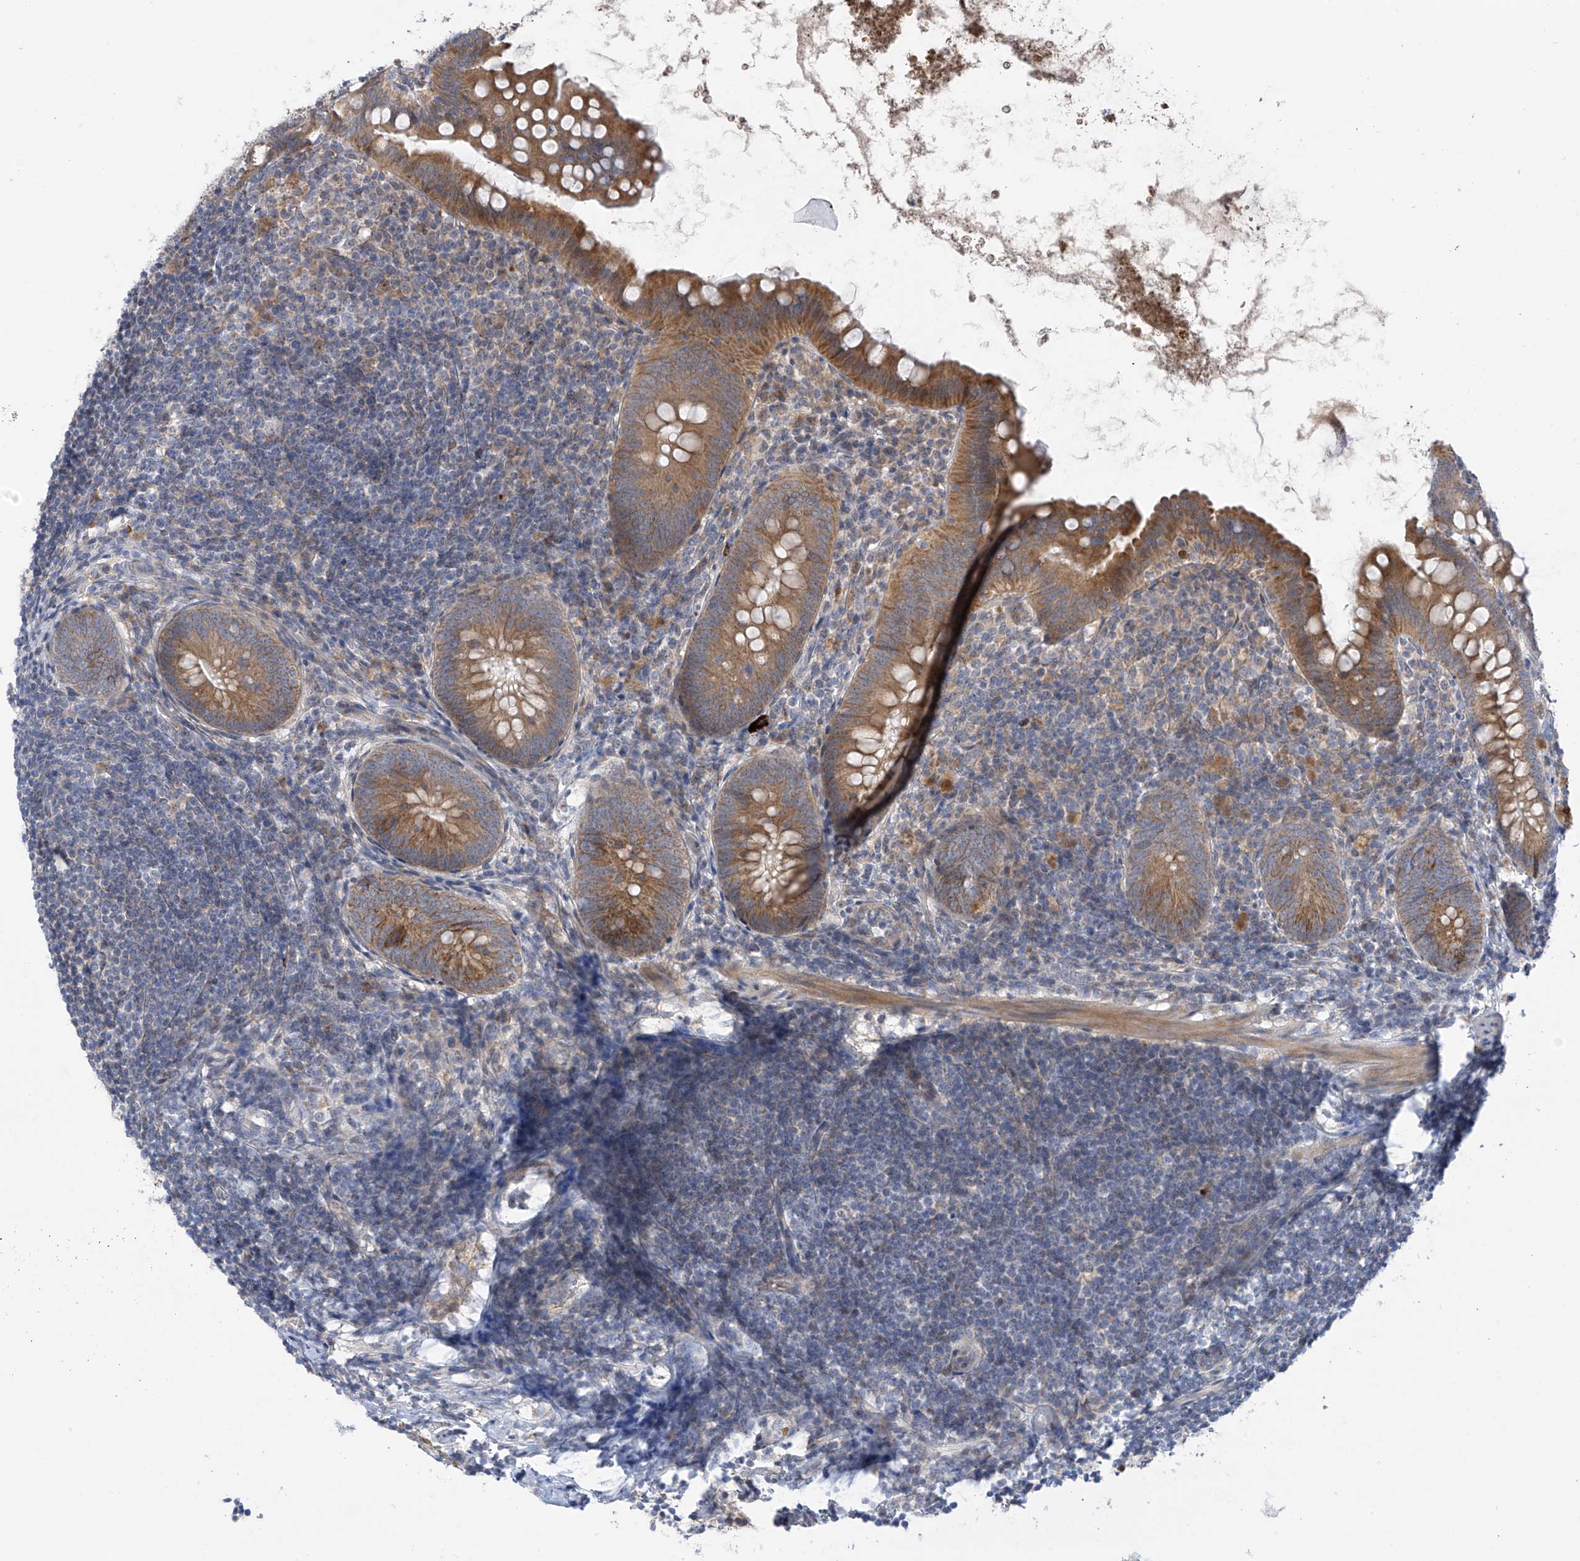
{"staining": {"intensity": "moderate", "quantity": ">75%", "location": "cytoplasmic/membranous"}, "tissue": "appendix", "cell_type": "Glandular cells", "image_type": "normal", "snomed": [{"axis": "morphology", "description": "Normal tissue, NOS"}, {"axis": "topography", "description": "Appendix"}], "caption": "A micrograph of appendix stained for a protein exhibits moderate cytoplasmic/membranous brown staining in glandular cells. (Brightfield microscopy of DAB IHC at high magnification).", "gene": "METTL18", "patient": {"sex": "female", "age": 62}}